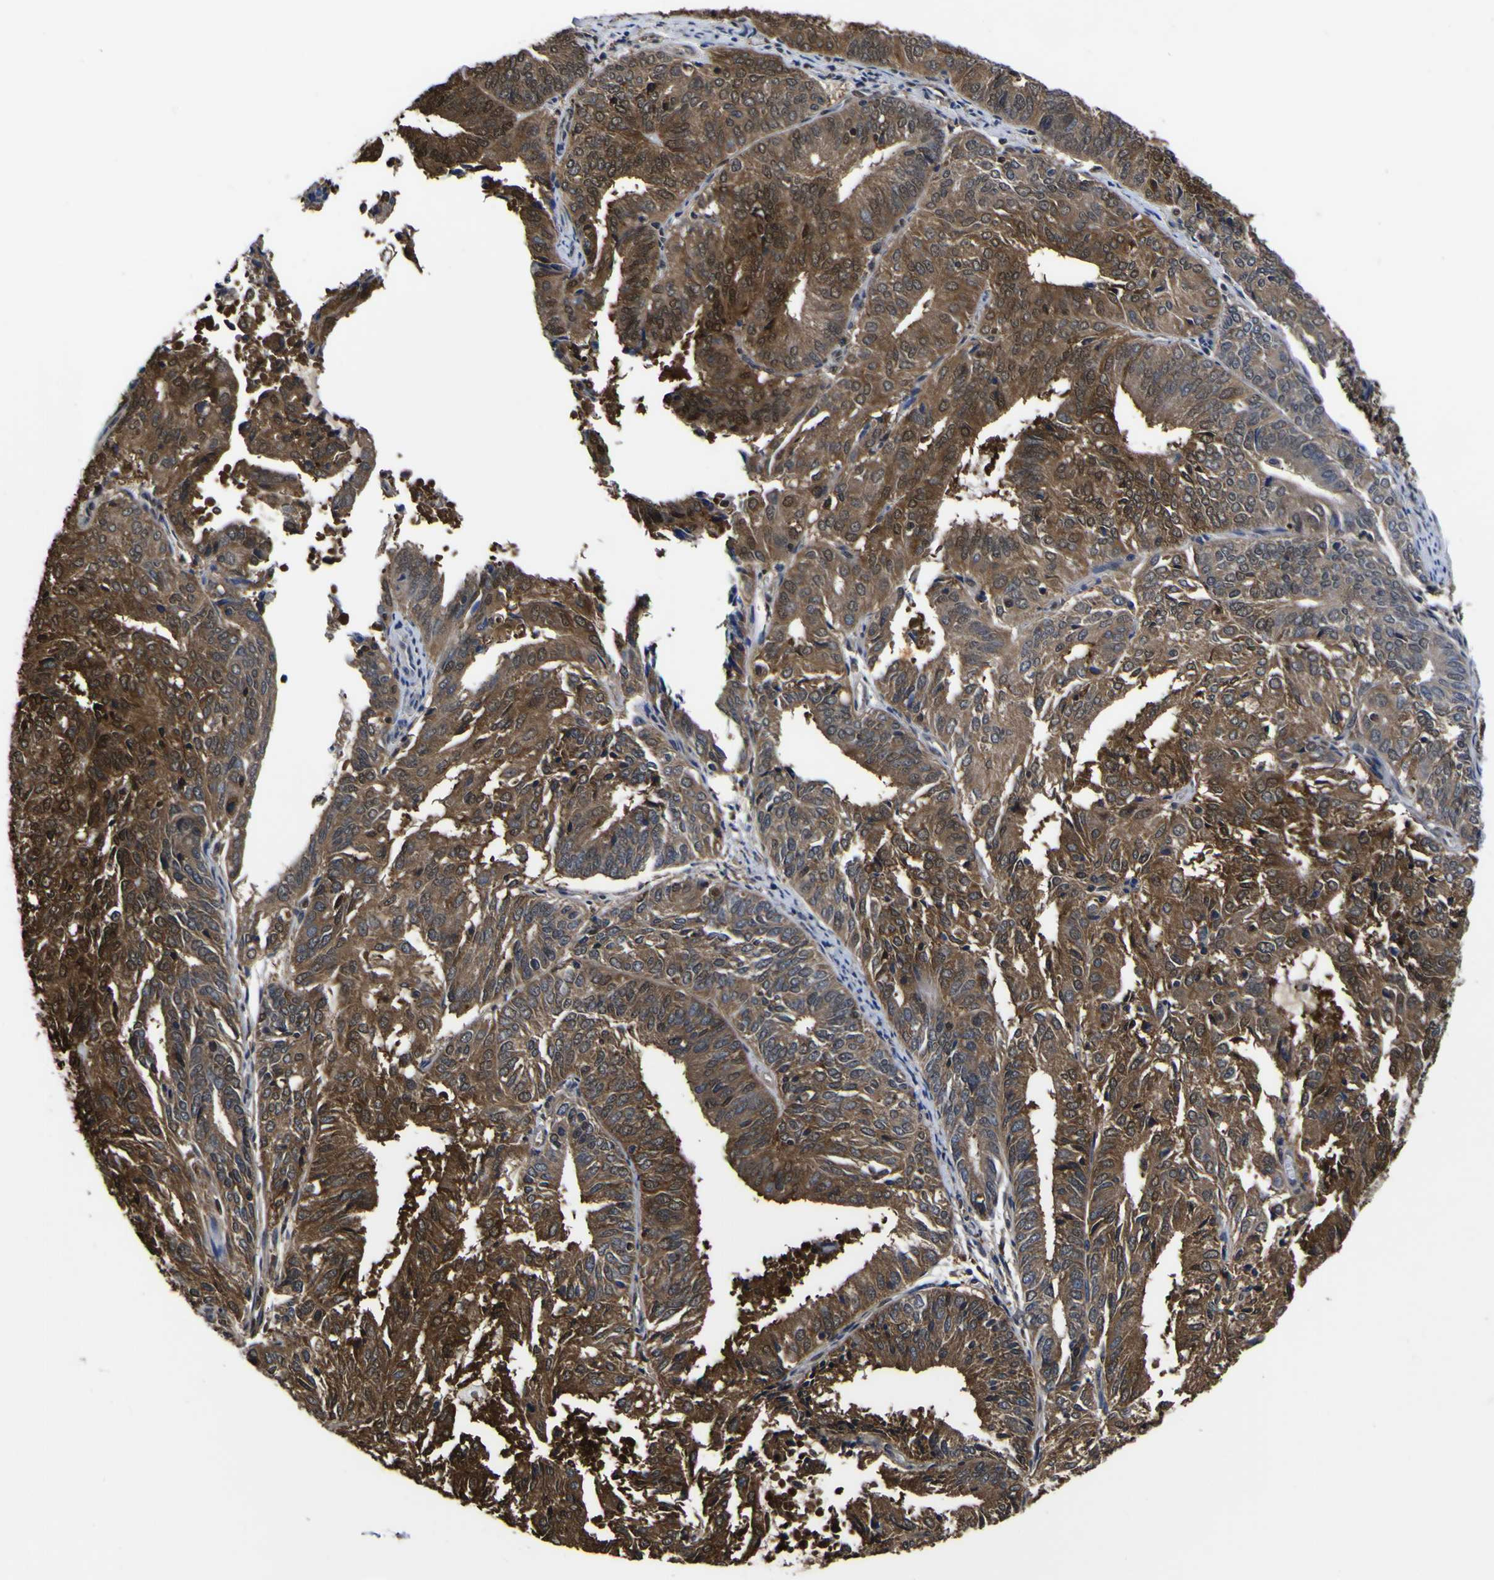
{"staining": {"intensity": "strong", "quantity": "25%-75%", "location": "cytoplasmic/membranous,nuclear"}, "tissue": "endometrial cancer", "cell_type": "Tumor cells", "image_type": "cancer", "snomed": [{"axis": "morphology", "description": "Adenocarcinoma, NOS"}, {"axis": "topography", "description": "Uterus"}], "caption": "An image of human endometrial cancer stained for a protein shows strong cytoplasmic/membranous and nuclear brown staining in tumor cells. (brown staining indicates protein expression, while blue staining denotes nuclei).", "gene": "FAM110B", "patient": {"sex": "female", "age": 60}}